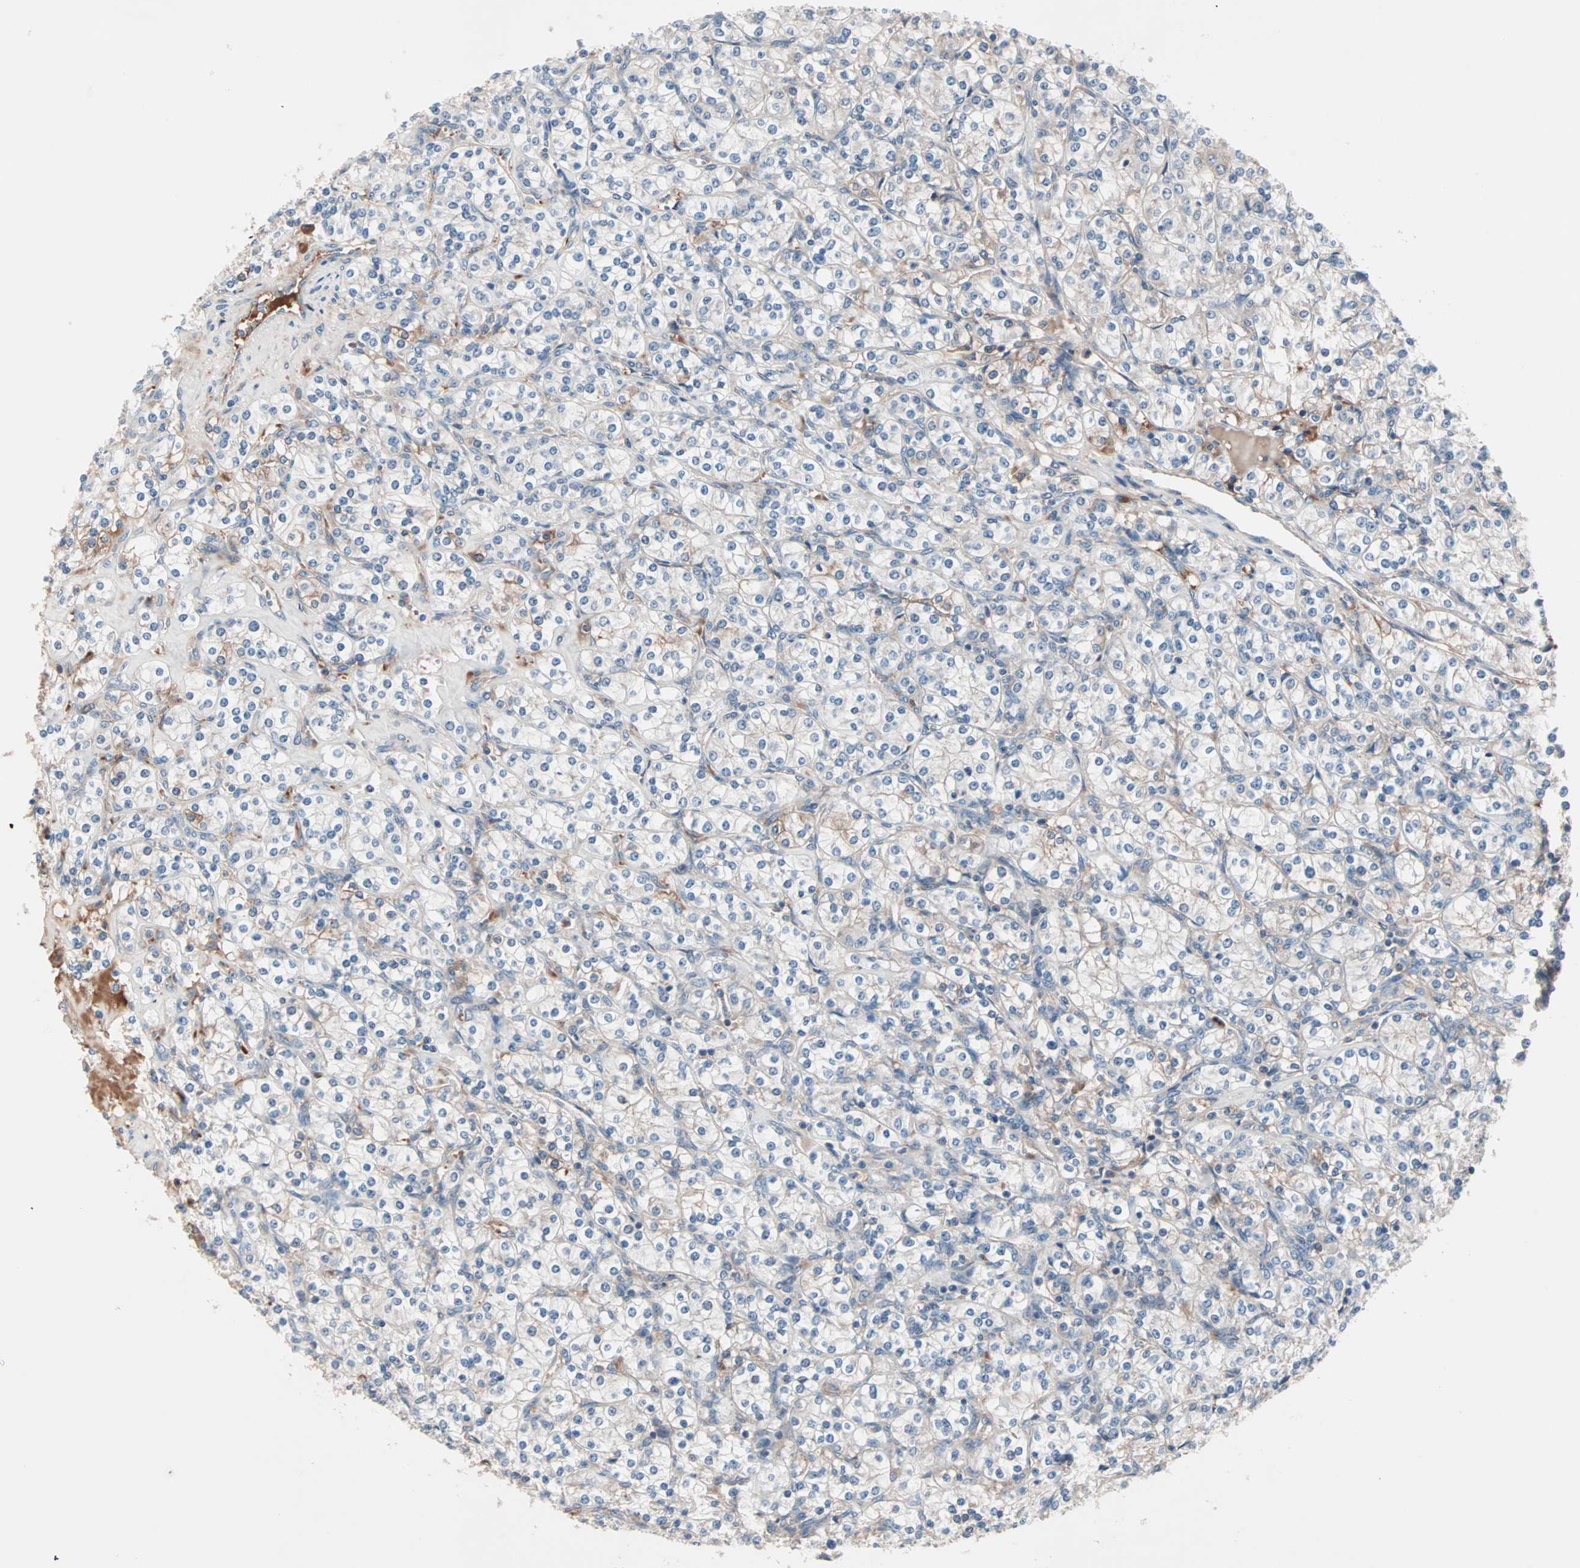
{"staining": {"intensity": "weak", "quantity": "<25%", "location": "cytoplasmic/membranous"}, "tissue": "renal cancer", "cell_type": "Tumor cells", "image_type": "cancer", "snomed": [{"axis": "morphology", "description": "Adenocarcinoma, NOS"}, {"axis": "topography", "description": "Kidney"}], "caption": "This is an IHC image of renal adenocarcinoma. There is no staining in tumor cells.", "gene": "CAD", "patient": {"sex": "male", "age": 77}}